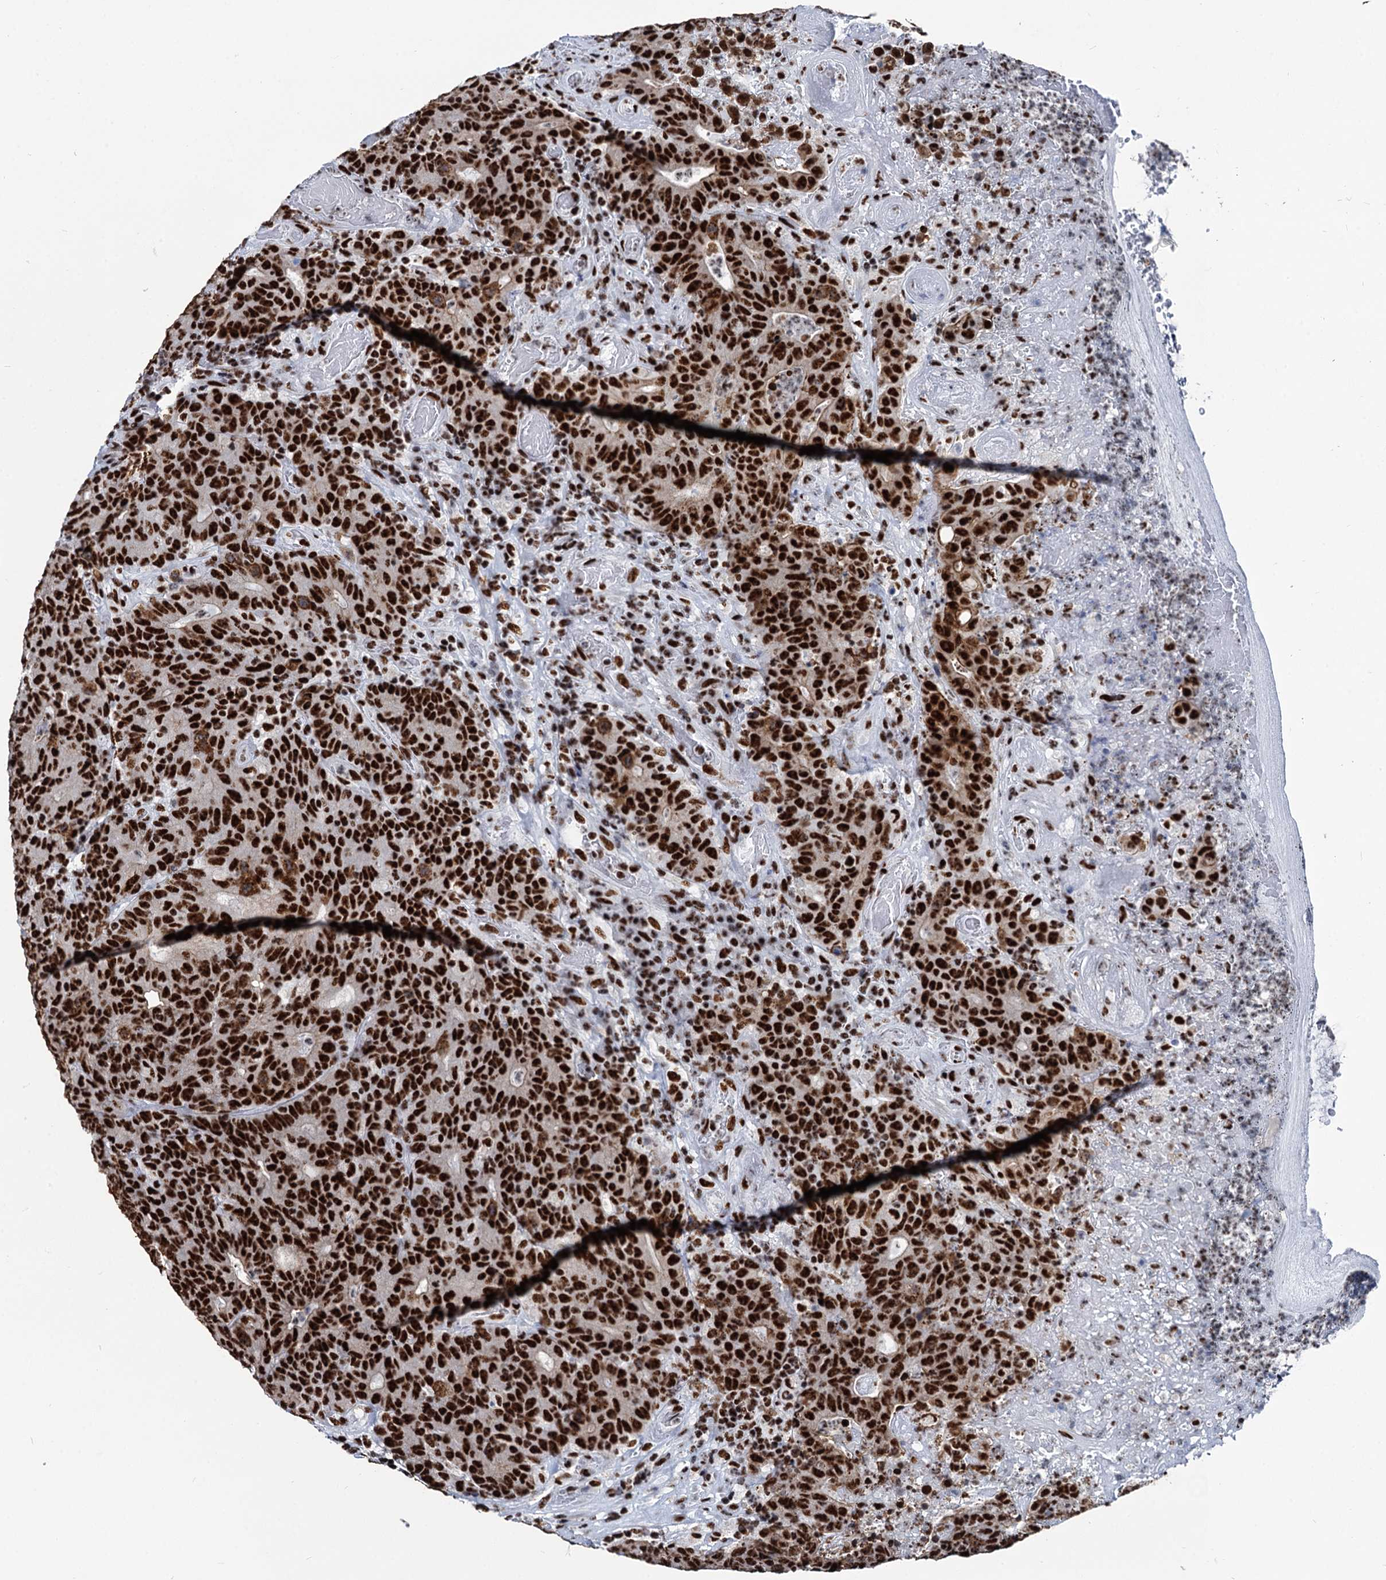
{"staining": {"intensity": "strong", "quantity": ">75%", "location": "nuclear"}, "tissue": "colorectal cancer", "cell_type": "Tumor cells", "image_type": "cancer", "snomed": [{"axis": "morphology", "description": "Adenocarcinoma, NOS"}, {"axis": "topography", "description": "Colon"}], "caption": "Strong nuclear staining is appreciated in about >75% of tumor cells in adenocarcinoma (colorectal).", "gene": "DDX23", "patient": {"sex": "female", "age": 75}}